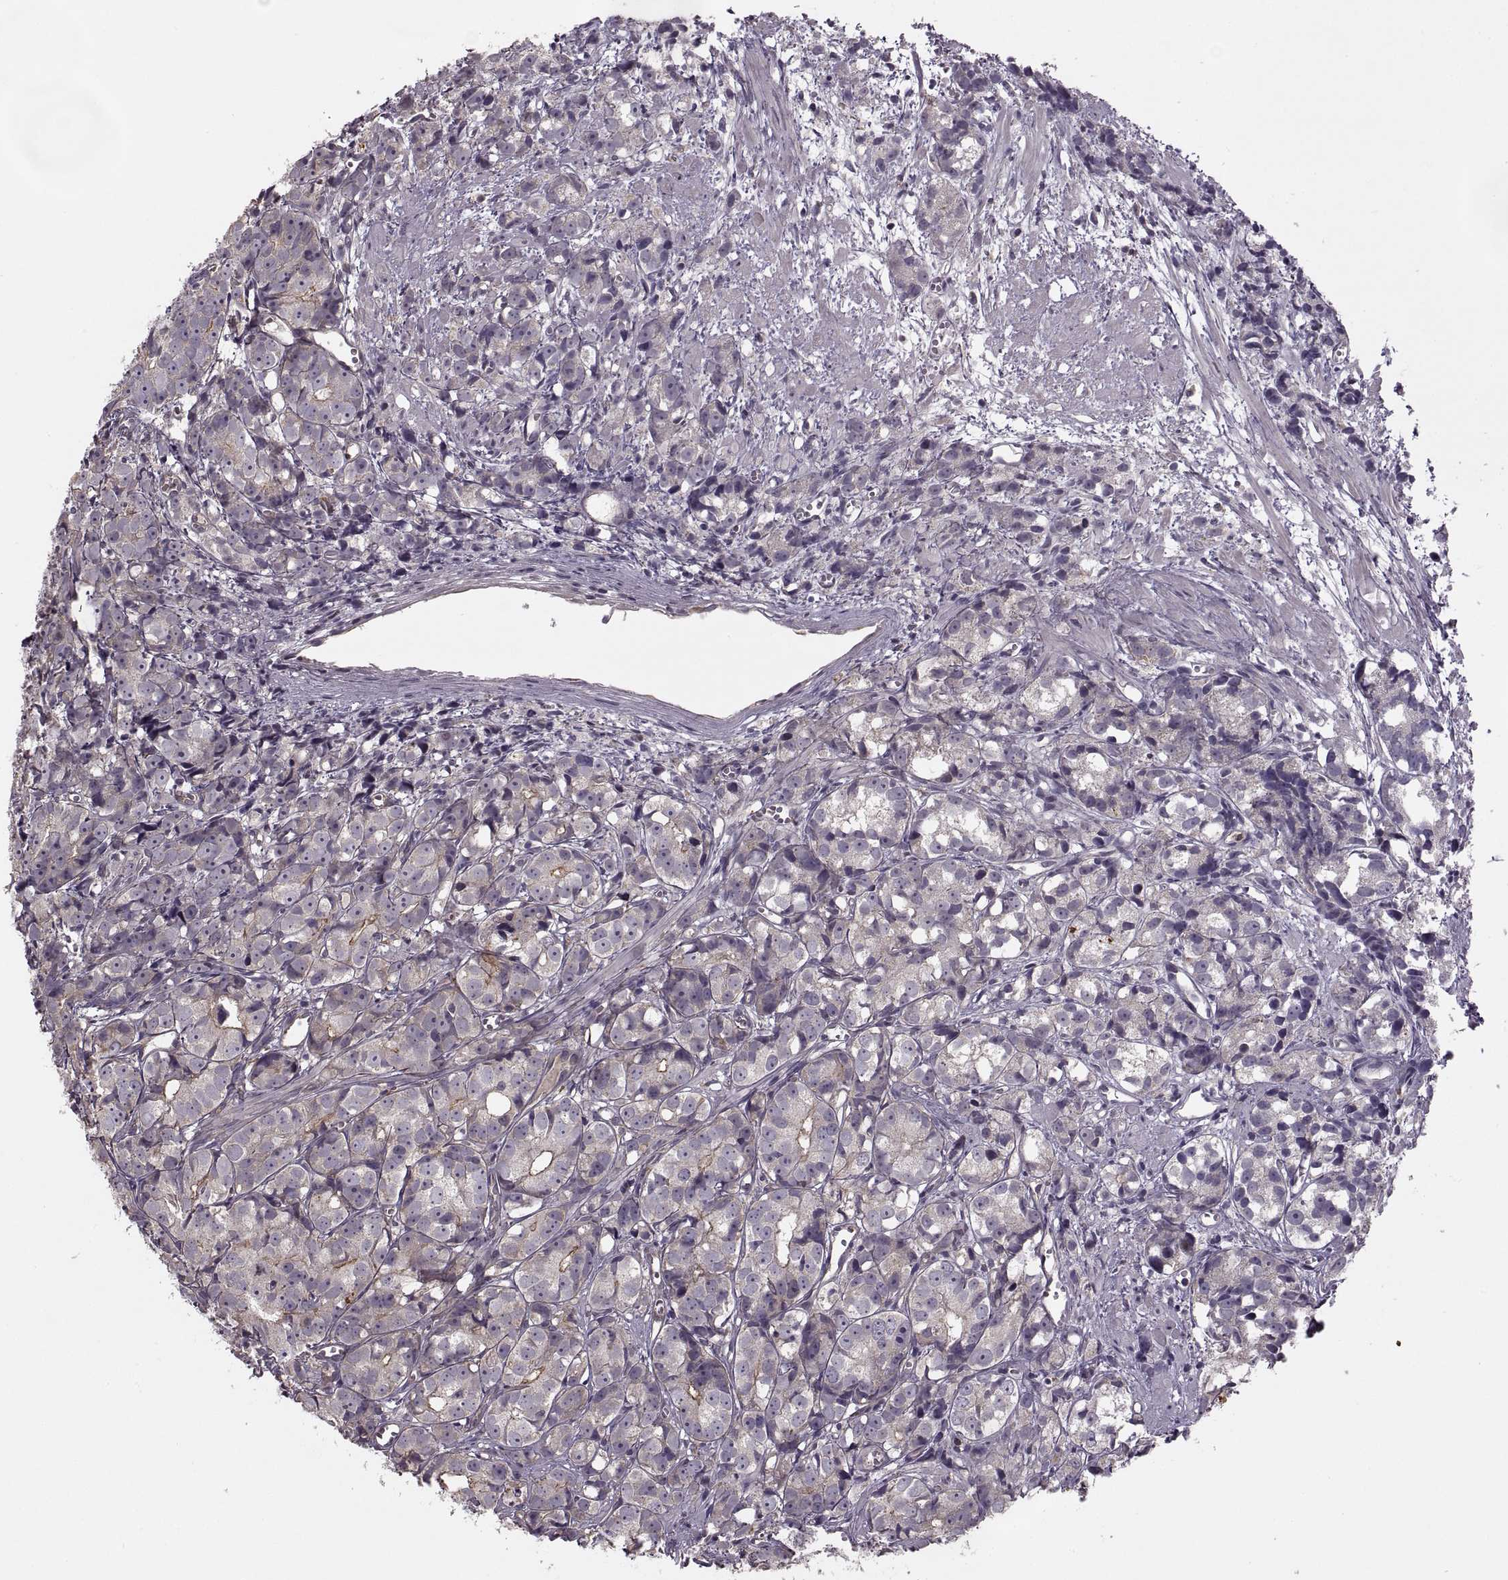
{"staining": {"intensity": "negative", "quantity": "none", "location": "none"}, "tissue": "prostate cancer", "cell_type": "Tumor cells", "image_type": "cancer", "snomed": [{"axis": "morphology", "description": "Adenocarcinoma, High grade"}, {"axis": "topography", "description": "Prostate"}], "caption": "An immunohistochemistry photomicrograph of prostate cancer (adenocarcinoma (high-grade)) is shown. There is no staining in tumor cells of prostate cancer (adenocarcinoma (high-grade)). The staining was performed using DAB (3,3'-diaminobenzidine) to visualize the protein expression in brown, while the nuclei were stained in blue with hematoxylin (Magnification: 20x).", "gene": "PIERCE1", "patient": {"sex": "male", "age": 77}}